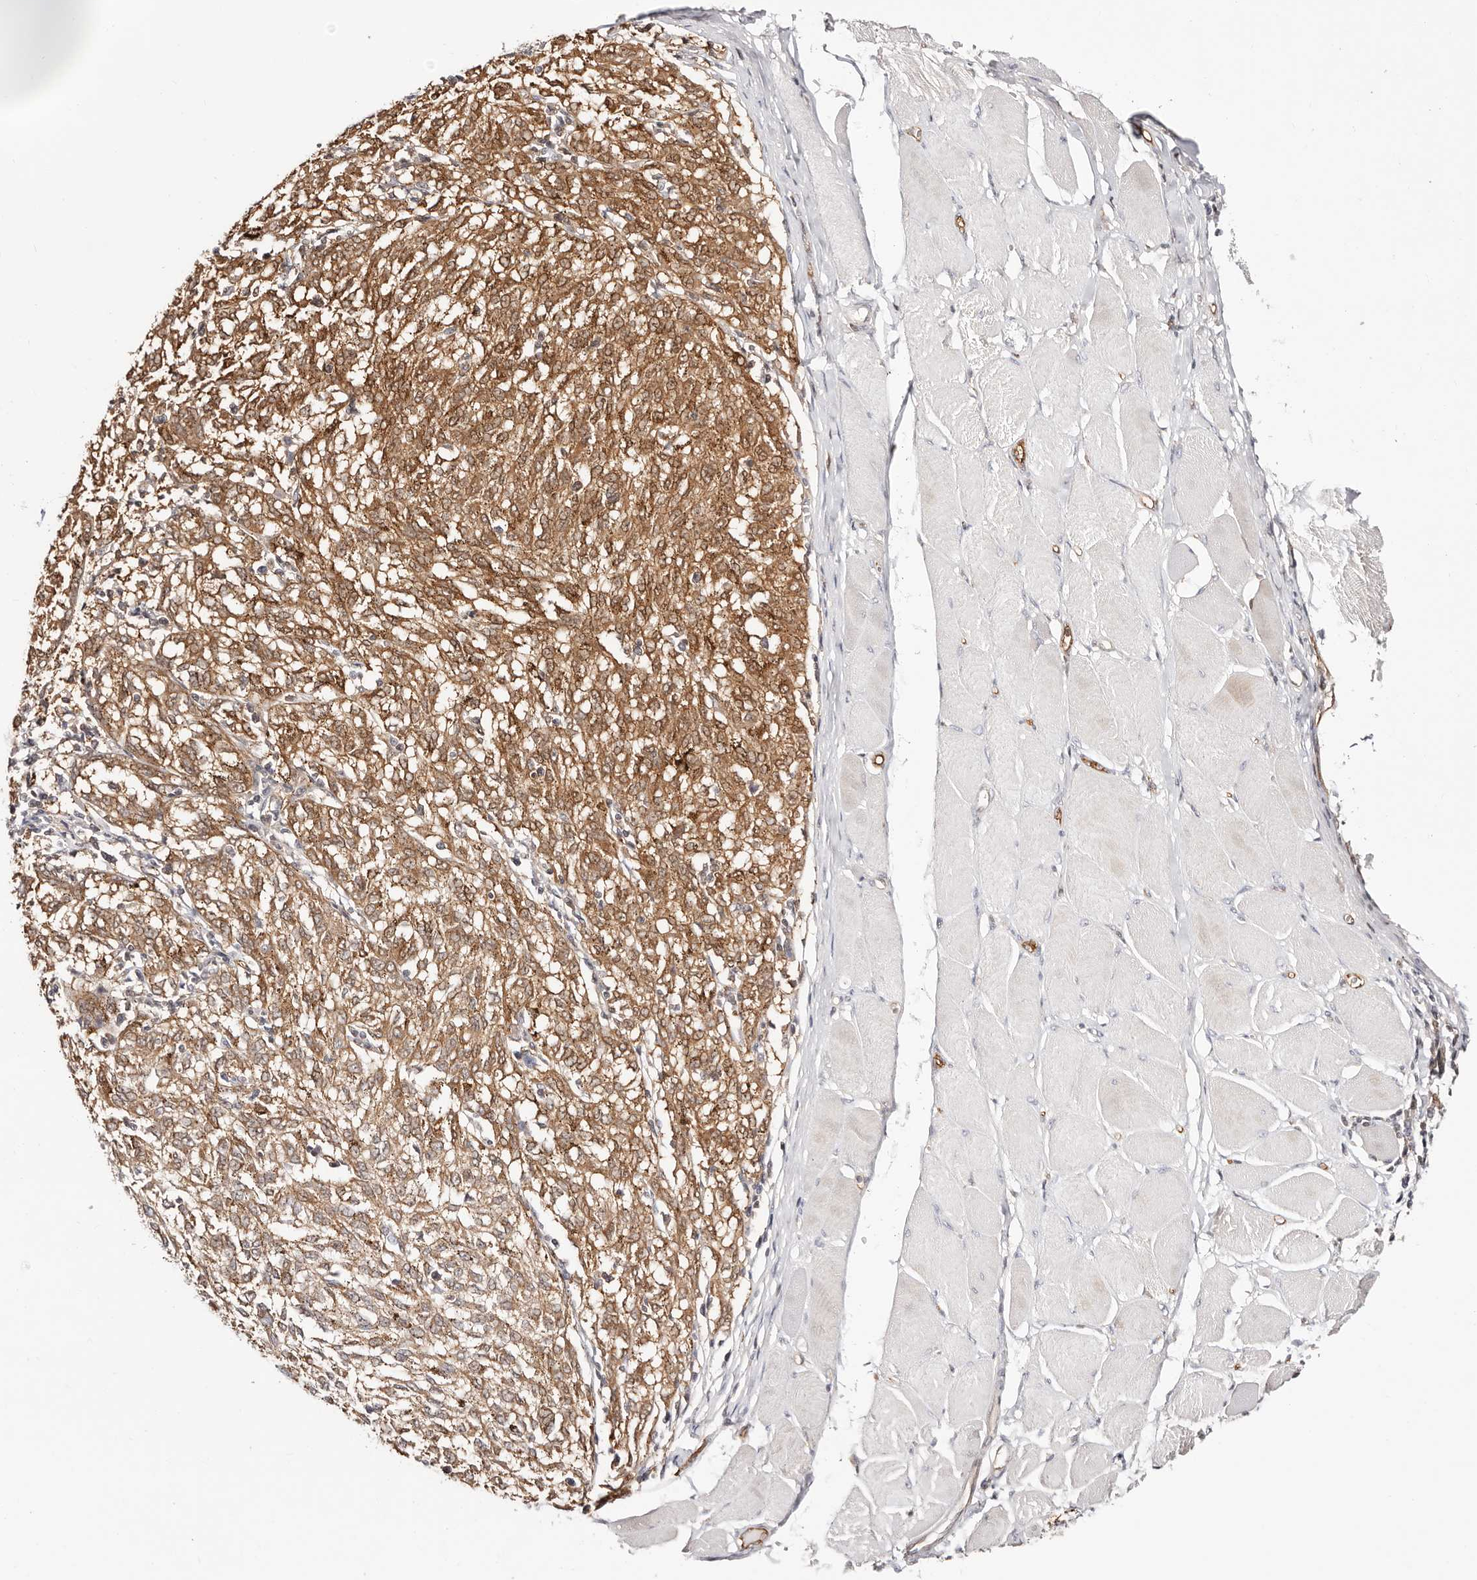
{"staining": {"intensity": "moderate", "quantity": "<25%", "location": "cytoplasmic/membranous"}, "tissue": "melanoma", "cell_type": "Tumor cells", "image_type": "cancer", "snomed": [{"axis": "morphology", "description": "Malignant melanoma, NOS"}, {"axis": "topography", "description": "Skin"}], "caption": "Human malignant melanoma stained for a protein (brown) shows moderate cytoplasmic/membranous positive expression in about <25% of tumor cells.", "gene": "STAT5A", "patient": {"sex": "female", "age": 72}}